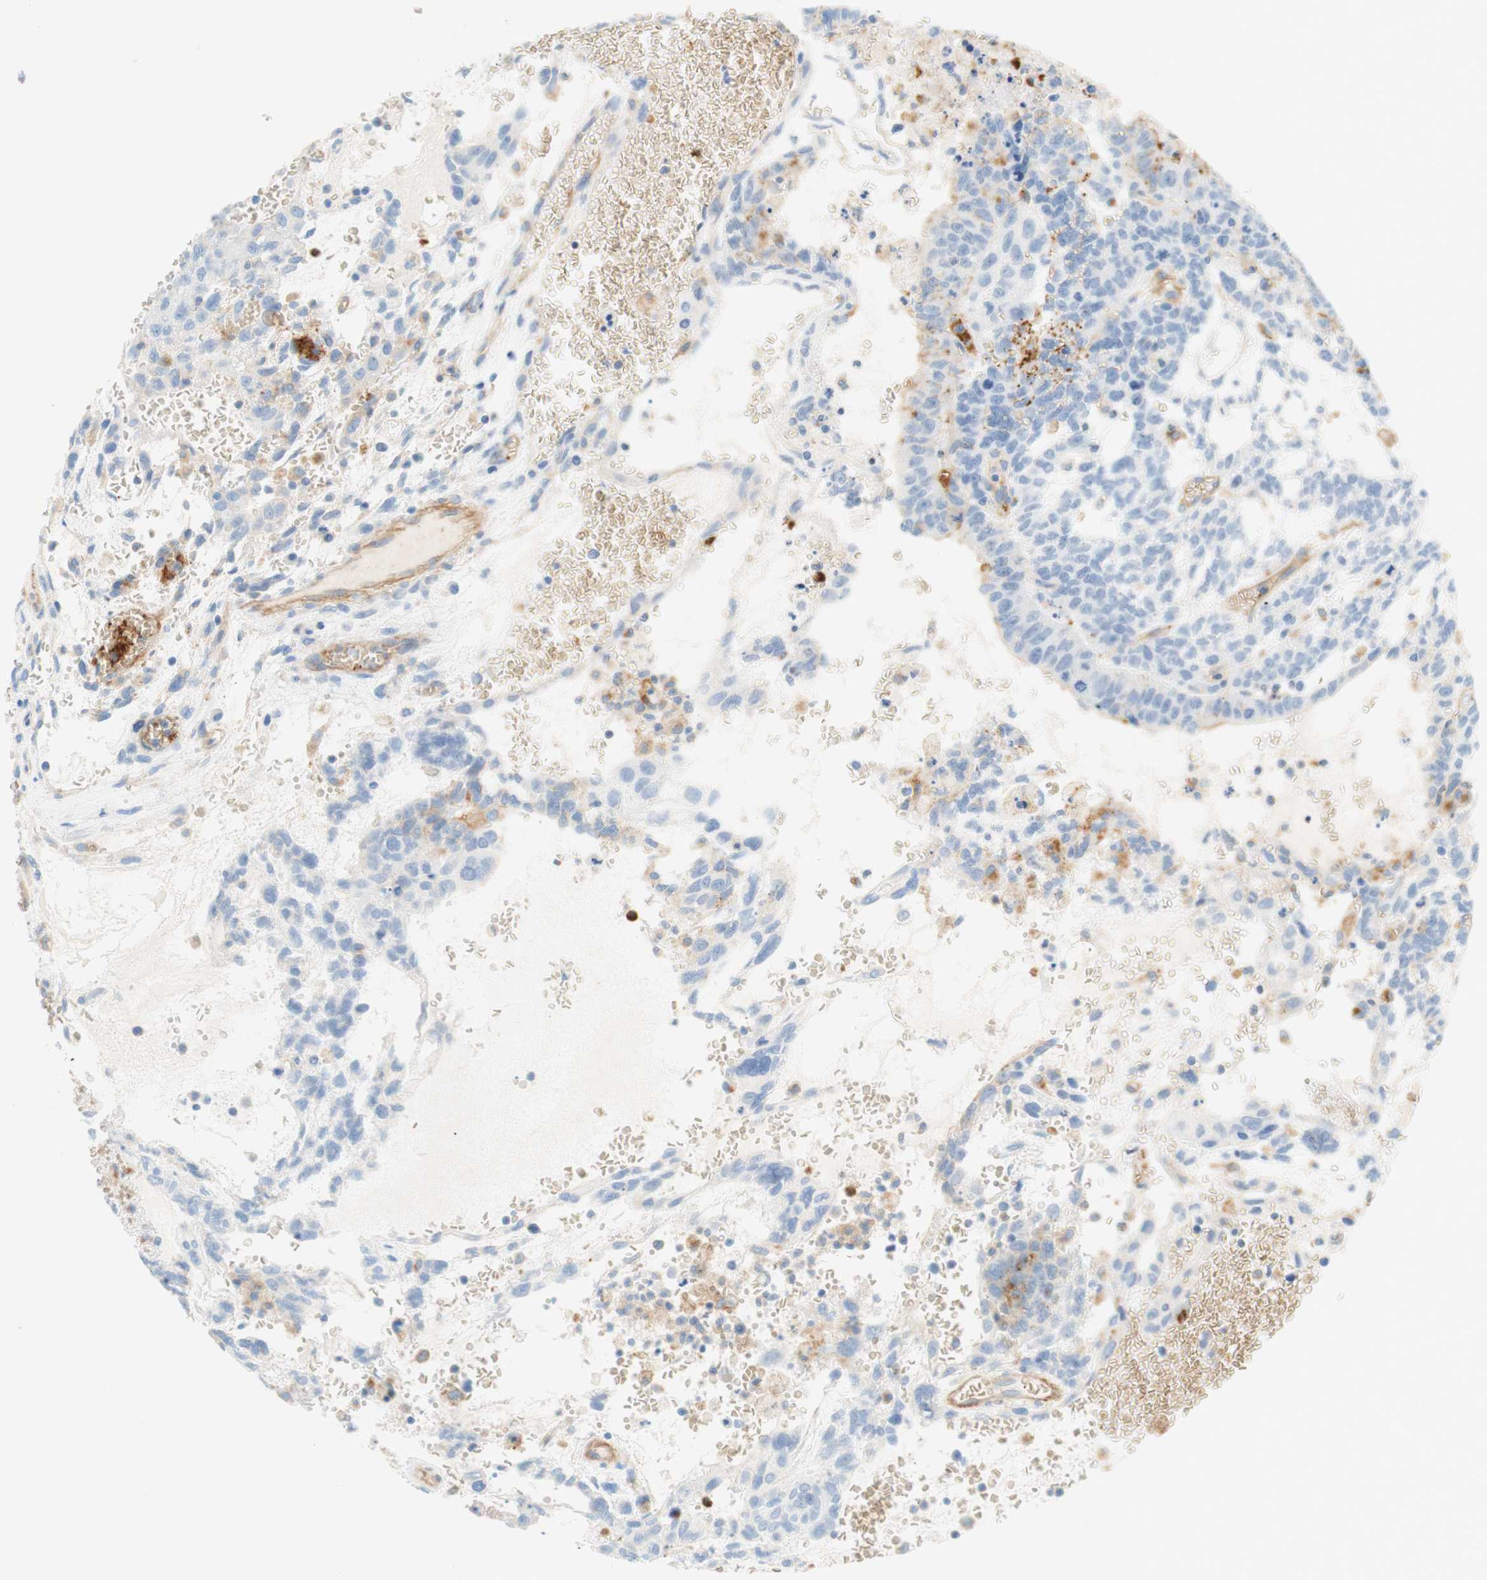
{"staining": {"intensity": "weak", "quantity": "25%-75%", "location": "cytoplasmic/membranous"}, "tissue": "testis cancer", "cell_type": "Tumor cells", "image_type": "cancer", "snomed": [{"axis": "morphology", "description": "Seminoma, NOS"}, {"axis": "morphology", "description": "Carcinoma, Embryonal, NOS"}, {"axis": "topography", "description": "Testis"}], "caption": "The histopathology image exhibits immunohistochemical staining of seminoma (testis). There is weak cytoplasmic/membranous staining is appreciated in about 25%-75% of tumor cells.", "gene": "STOM", "patient": {"sex": "male", "age": 52}}